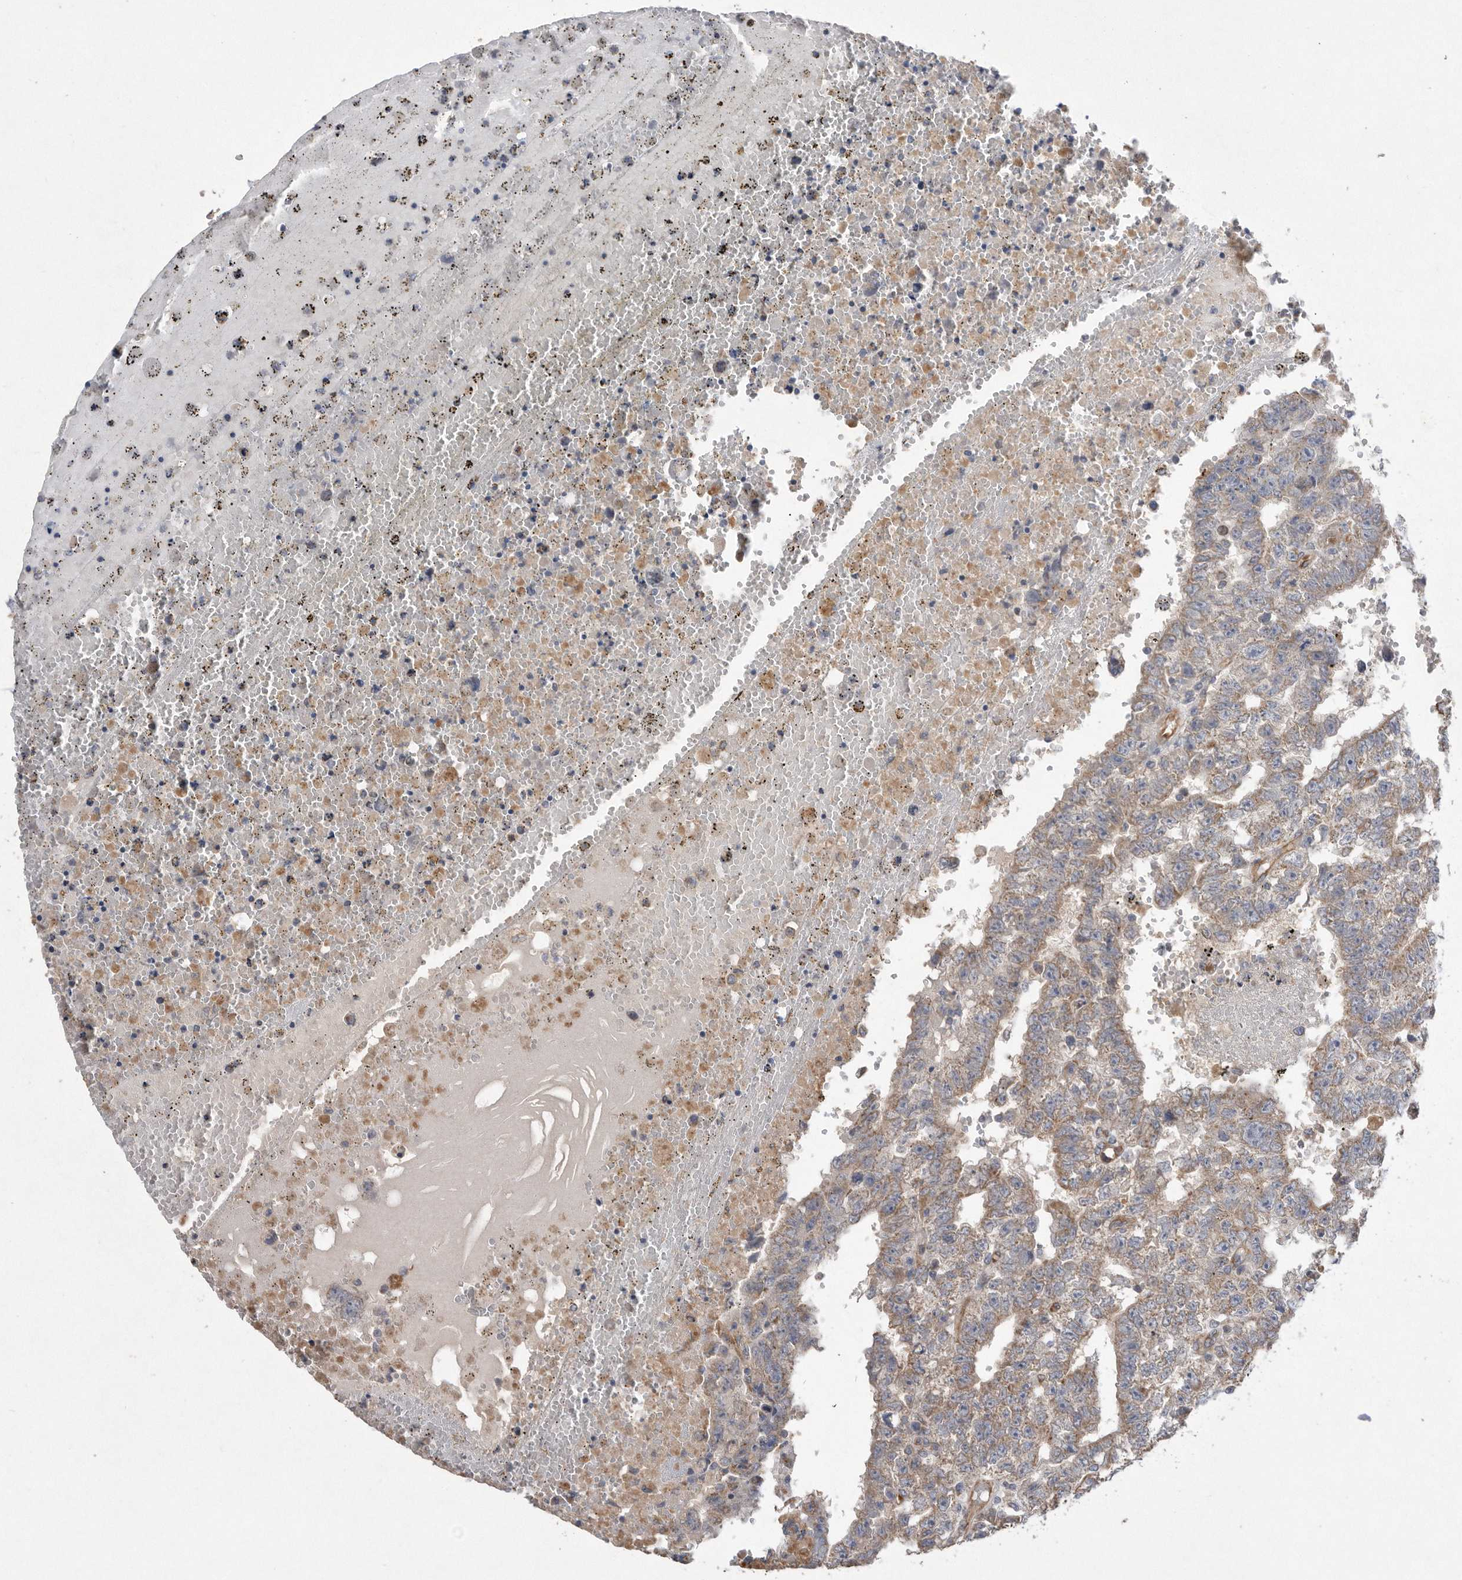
{"staining": {"intensity": "weak", "quantity": "<25%", "location": "cytoplasmic/membranous"}, "tissue": "testis cancer", "cell_type": "Tumor cells", "image_type": "cancer", "snomed": [{"axis": "morphology", "description": "Carcinoma, Embryonal, NOS"}, {"axis": "topography", "description": "Testis"}], "caption": "Tumor cells are negative for brown protein staining in testis cancer (embryonal carcinoma).", "gene": "PON2", "patient": {"sex": "male", "age": 25}}